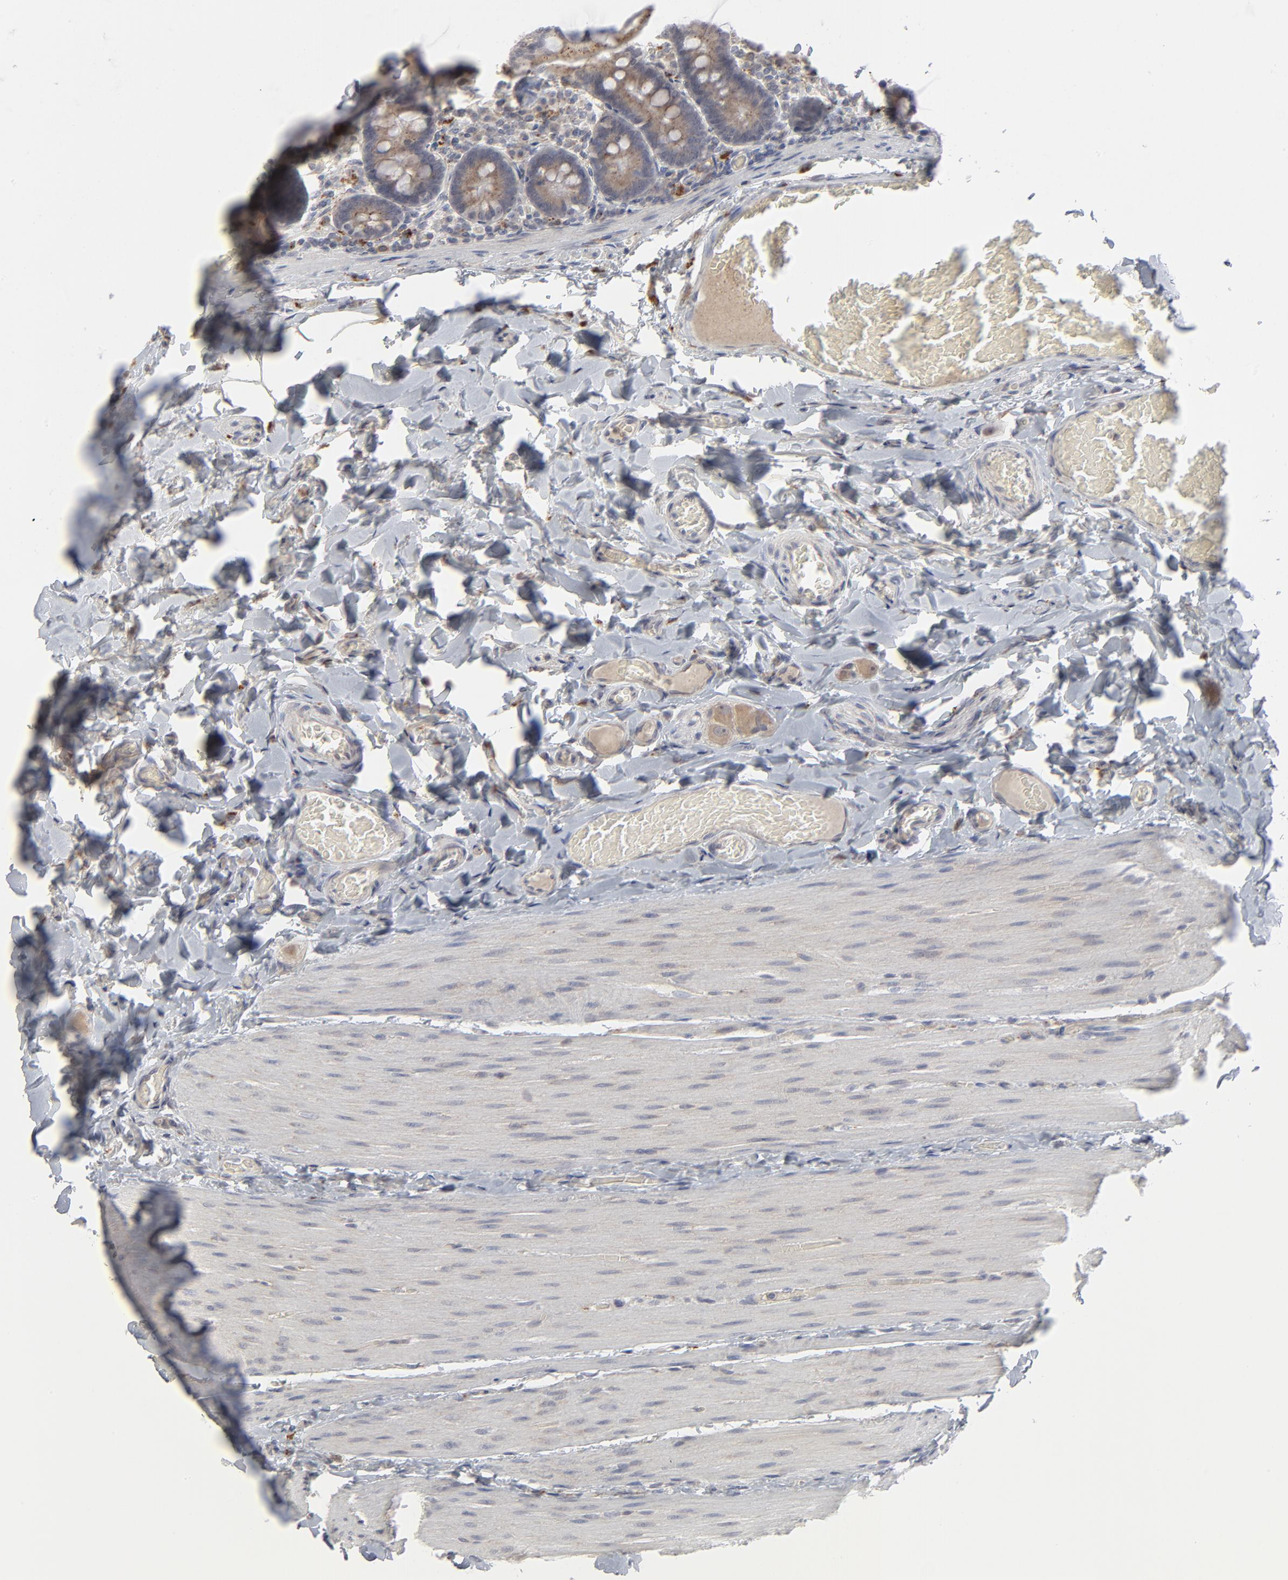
{"staining": {"intensity": "moderate", "quantity": ">75%", "location": "cytoplasmic/membranous"}, "tissue": "duodenum", "cell_type": "Glandular cells", "image_type": "normal", "snomed": [{"axis": "morphology", "description": "Normal tissue, NOS"}, {"axis": "topography", "description": "Duodenum"}], "caption": "DAB (3,3'-diaminobenzidine) immunohistochemical staining of unremarkable human duodenum demonstrates moderate cytoplasmic/membranous protein staining in approximately >75% of glandular cells.", "gene": "POMT2", "patient": {"sex": "male", "age": 66}}